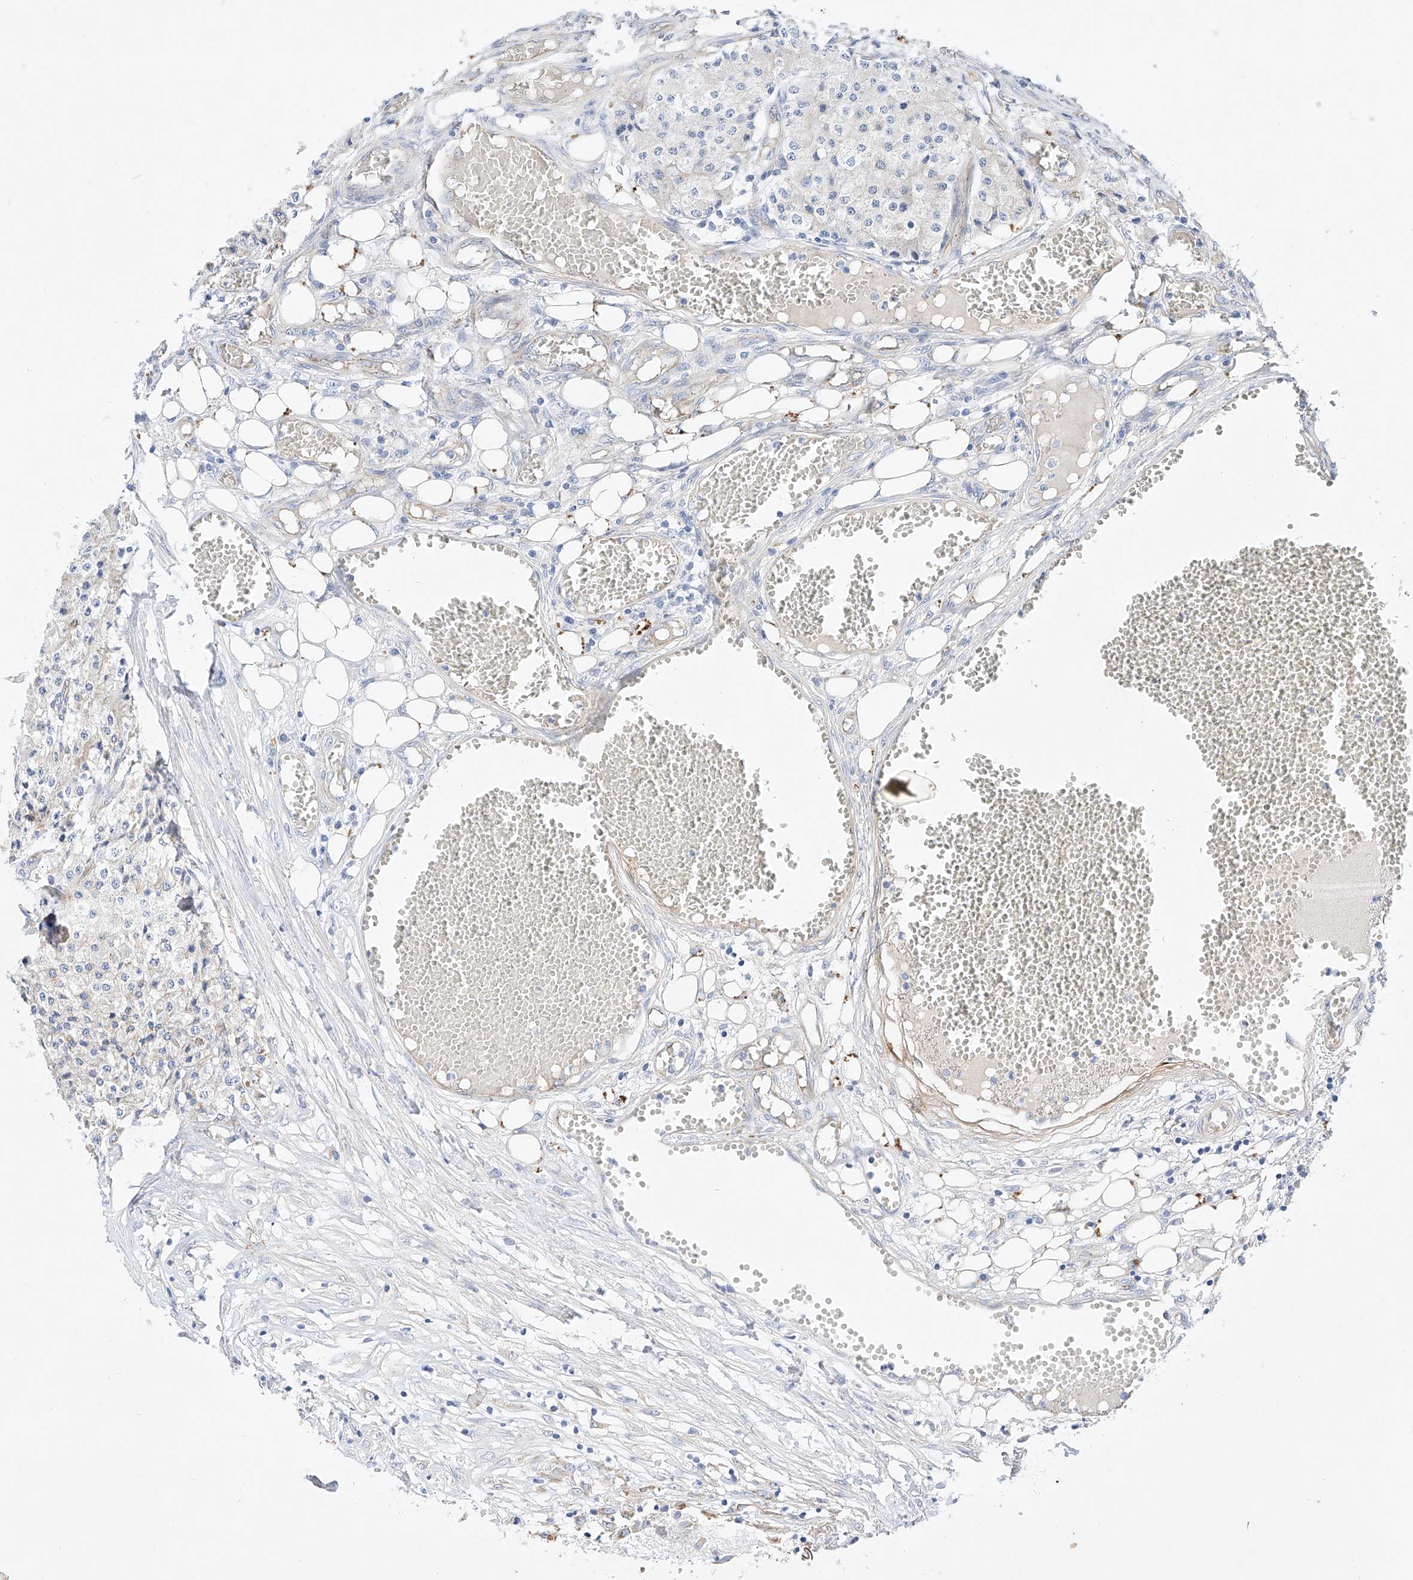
{"staining": {"intensity": "negative", "quantity": "none", "location": "none"}, "tissue": "carcinoid", "cell_type": "Tumor cells", "image_type": "cancer", "snomed": [{"axis": "morphology", "description": "Carcinoid, malignant, NOS"}, {"axis": "topography", "description": "Colon"}], "caption": "Protein analysis of malignant carcinoid exhibits no significant expression in tumor cells.", "gene": "SBSPON", "patient": {"sex": "female", "age": 52}}